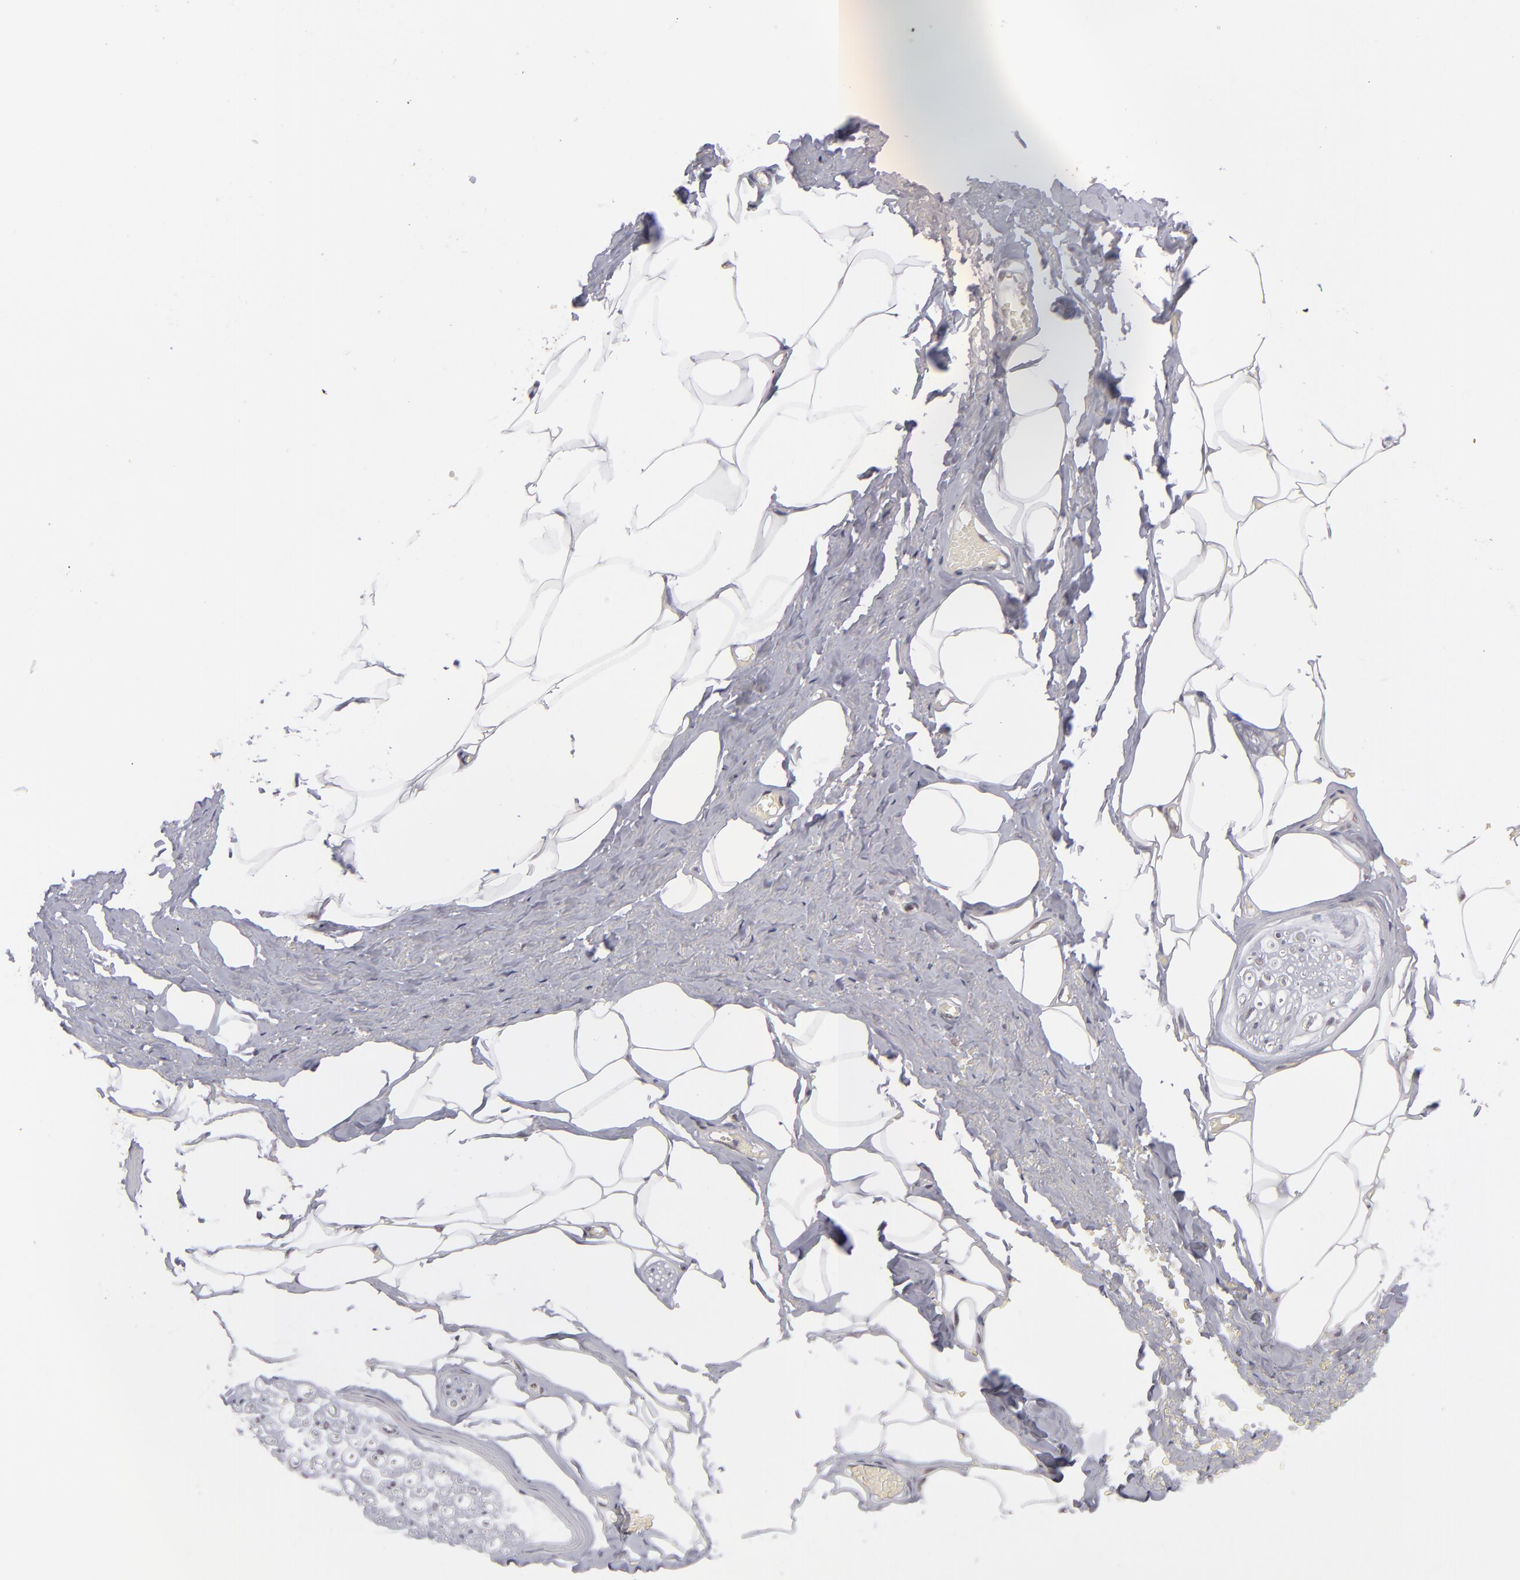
{"staining": {"intensity": "moderate", "quantity": ">75%", "location": "nuclear"}, "tissue": "adipose tissue", "cell_type": "Adipocytes", "image_type": "normal", "snomed": [{"axis": "morphology", "description": "Normal tissue, NOS"}, {"axis": "topography", "description": "Soft tissue"}, {"axis": "topography", "description": "Peripheral nerve tissue"}], "caption": "A micrograph of adipose tissue stained for a protein reveals moderate nuclear brown staining in adipocytes. (DAB (3,3'-diaminobenzidine) IHC with brightfield microscopy, high magnification).", "gene": "MLLT3", "patient": {"sex": "female", "age": 68}}